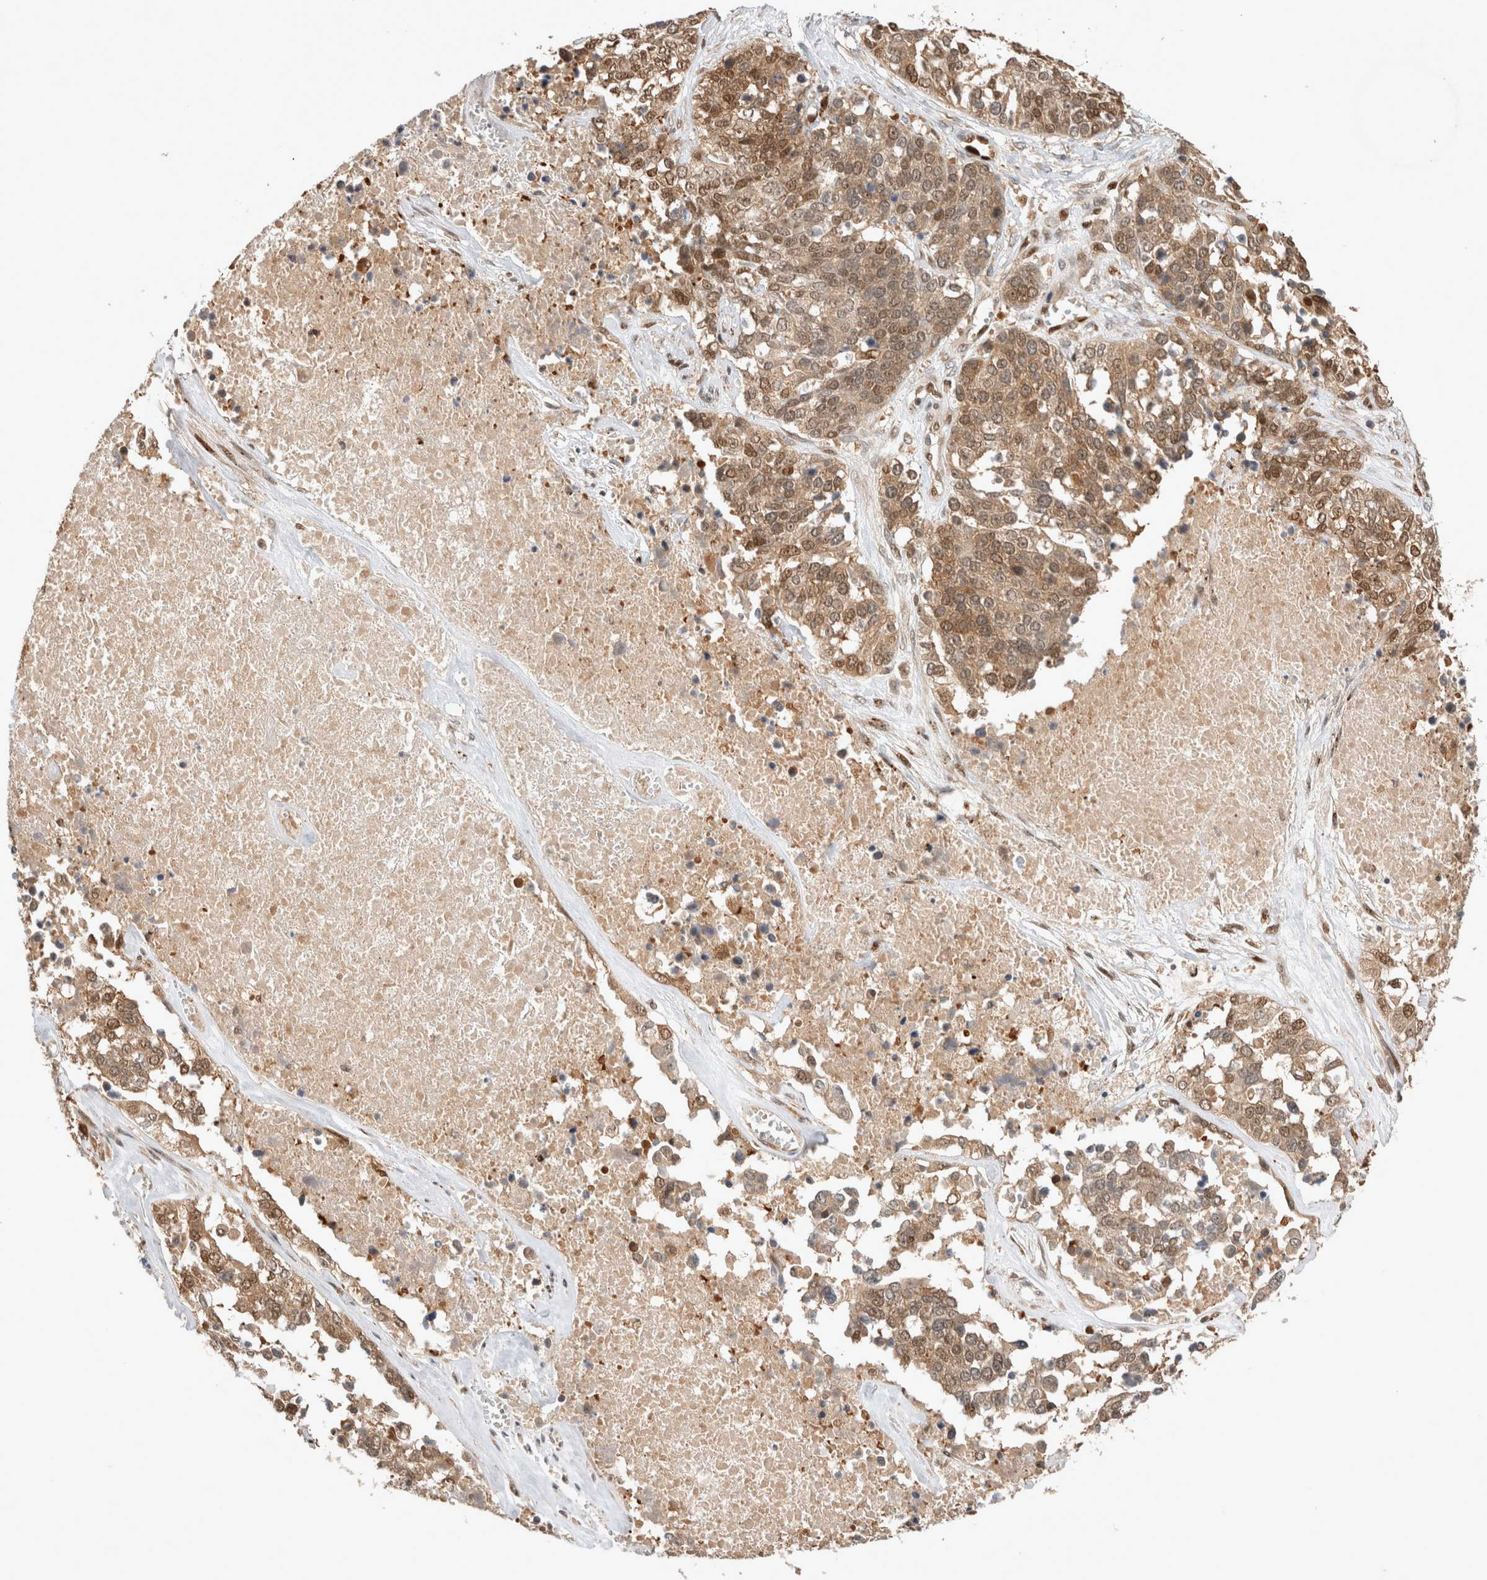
{"staining": {"intensity": "moderate", "quantity": ">75%", "location": "cytoplasmic/membranous,nuclear"}, "tissue": "ovarian cancer", "cell_type": "Tumor cells", "image_type": "cancer", "snomed": [{"axis": "morphology", "description": "Cystadenocarcinoma, serous, NOS"}, {"axis": "topography", "description": "Ovary"}], "caption": "A medium amount of moderate cytoplasmic/membranous and nuclear staining is appreciated in about >75% of tumor cells in serous cystadenocarcinoma (ovarian) tissue.", "gene": "OTUD6B", "patient": {"sex": "female", "age": 44}}